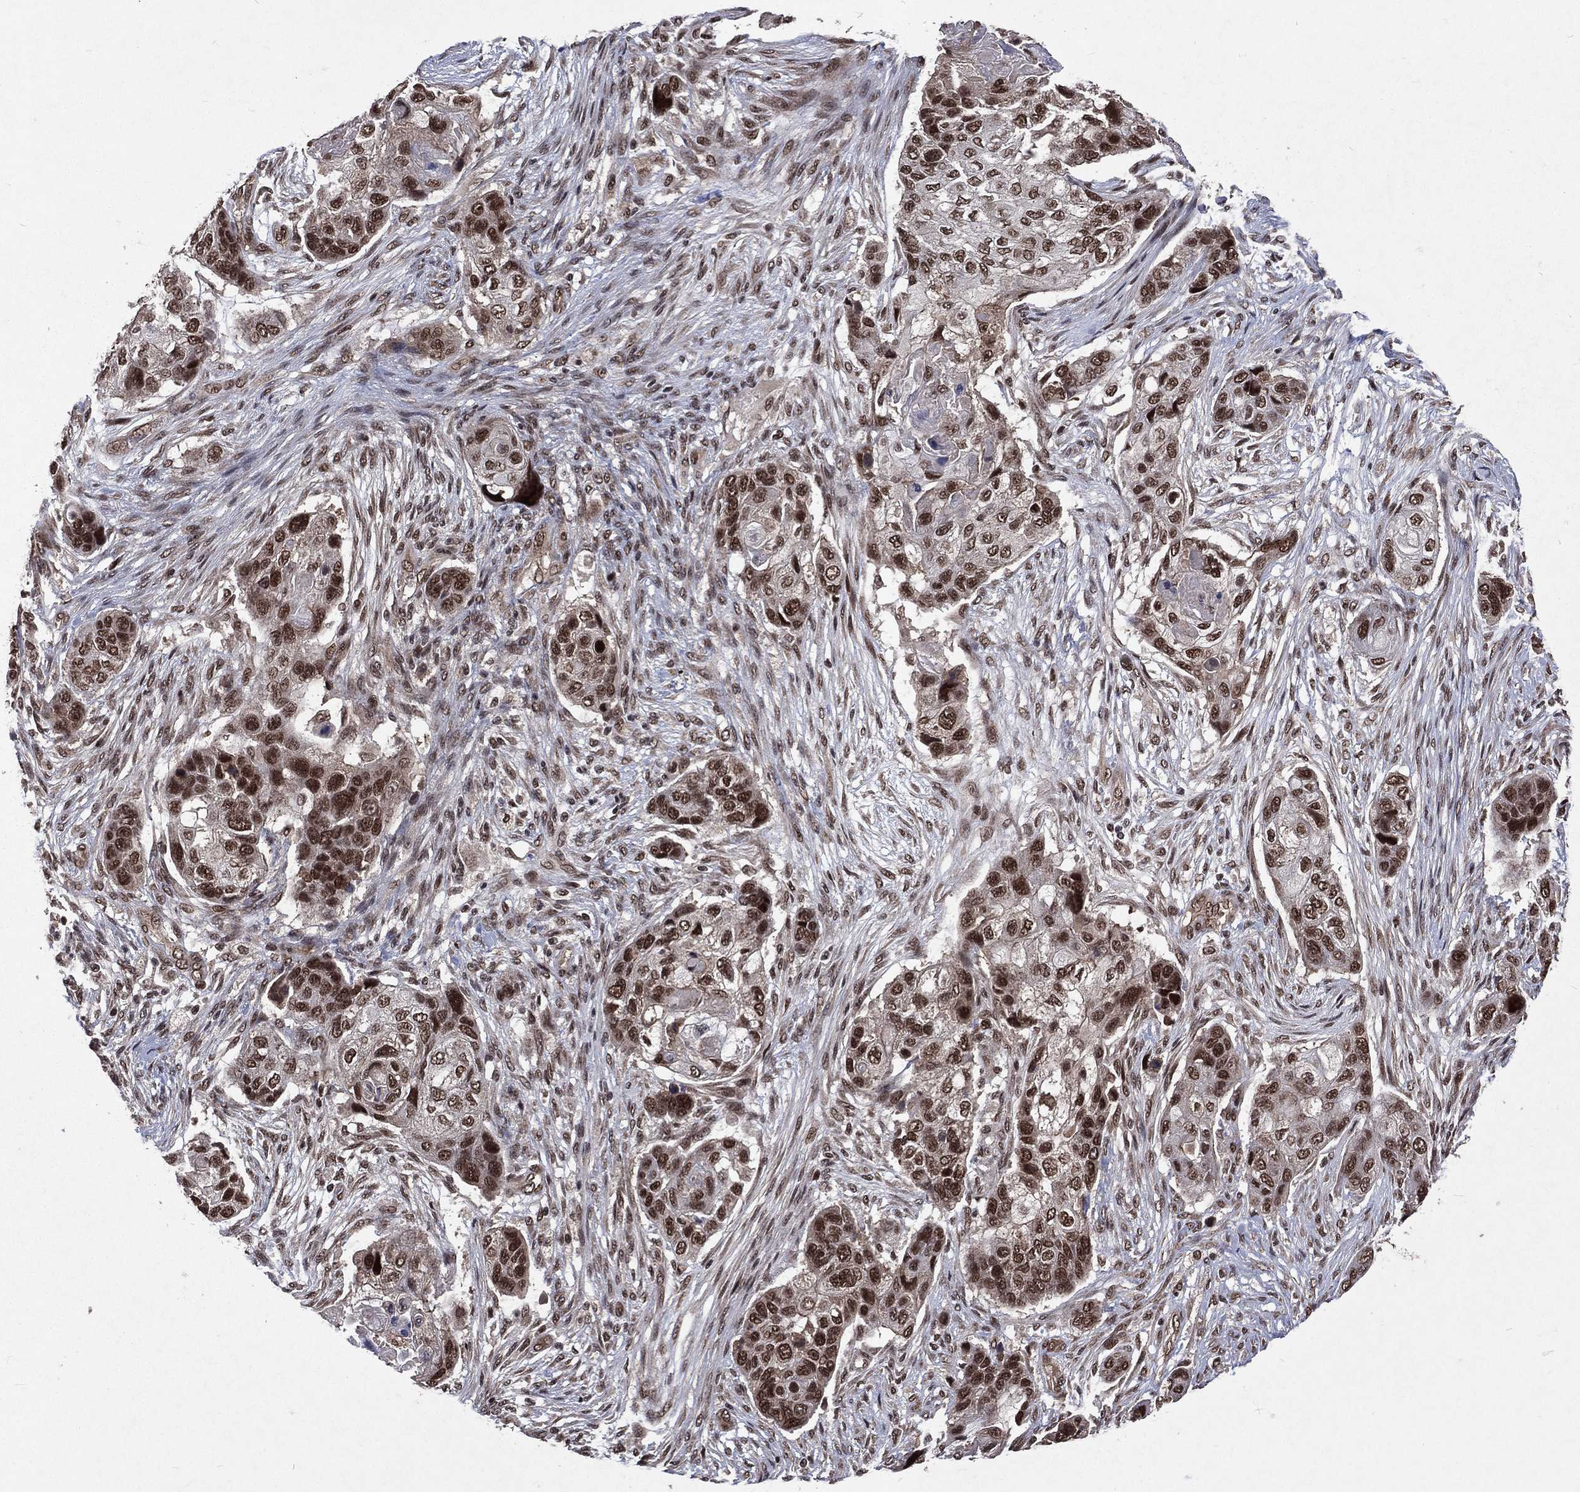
{"staining": {"intensity": "strong", "quantity": ">75%", "location": "nuclear"}, "tissue": "lung cancer", "cell_type": "Tumor cells", "image_type": "cancer", "snomed": [{"axis": "morphology", "description": "Squamous cell carcinoma, NOS"}, {"axis": "topography", "description": "Lung"}], "caption": "Human lung squamous cell carcinoma stained for a protein (brown) shows strong nuclear positive expression in approximately >75% of tumor cells.", "gene": "DMAP1", "patient": {"sex": "male", "age": 69}}